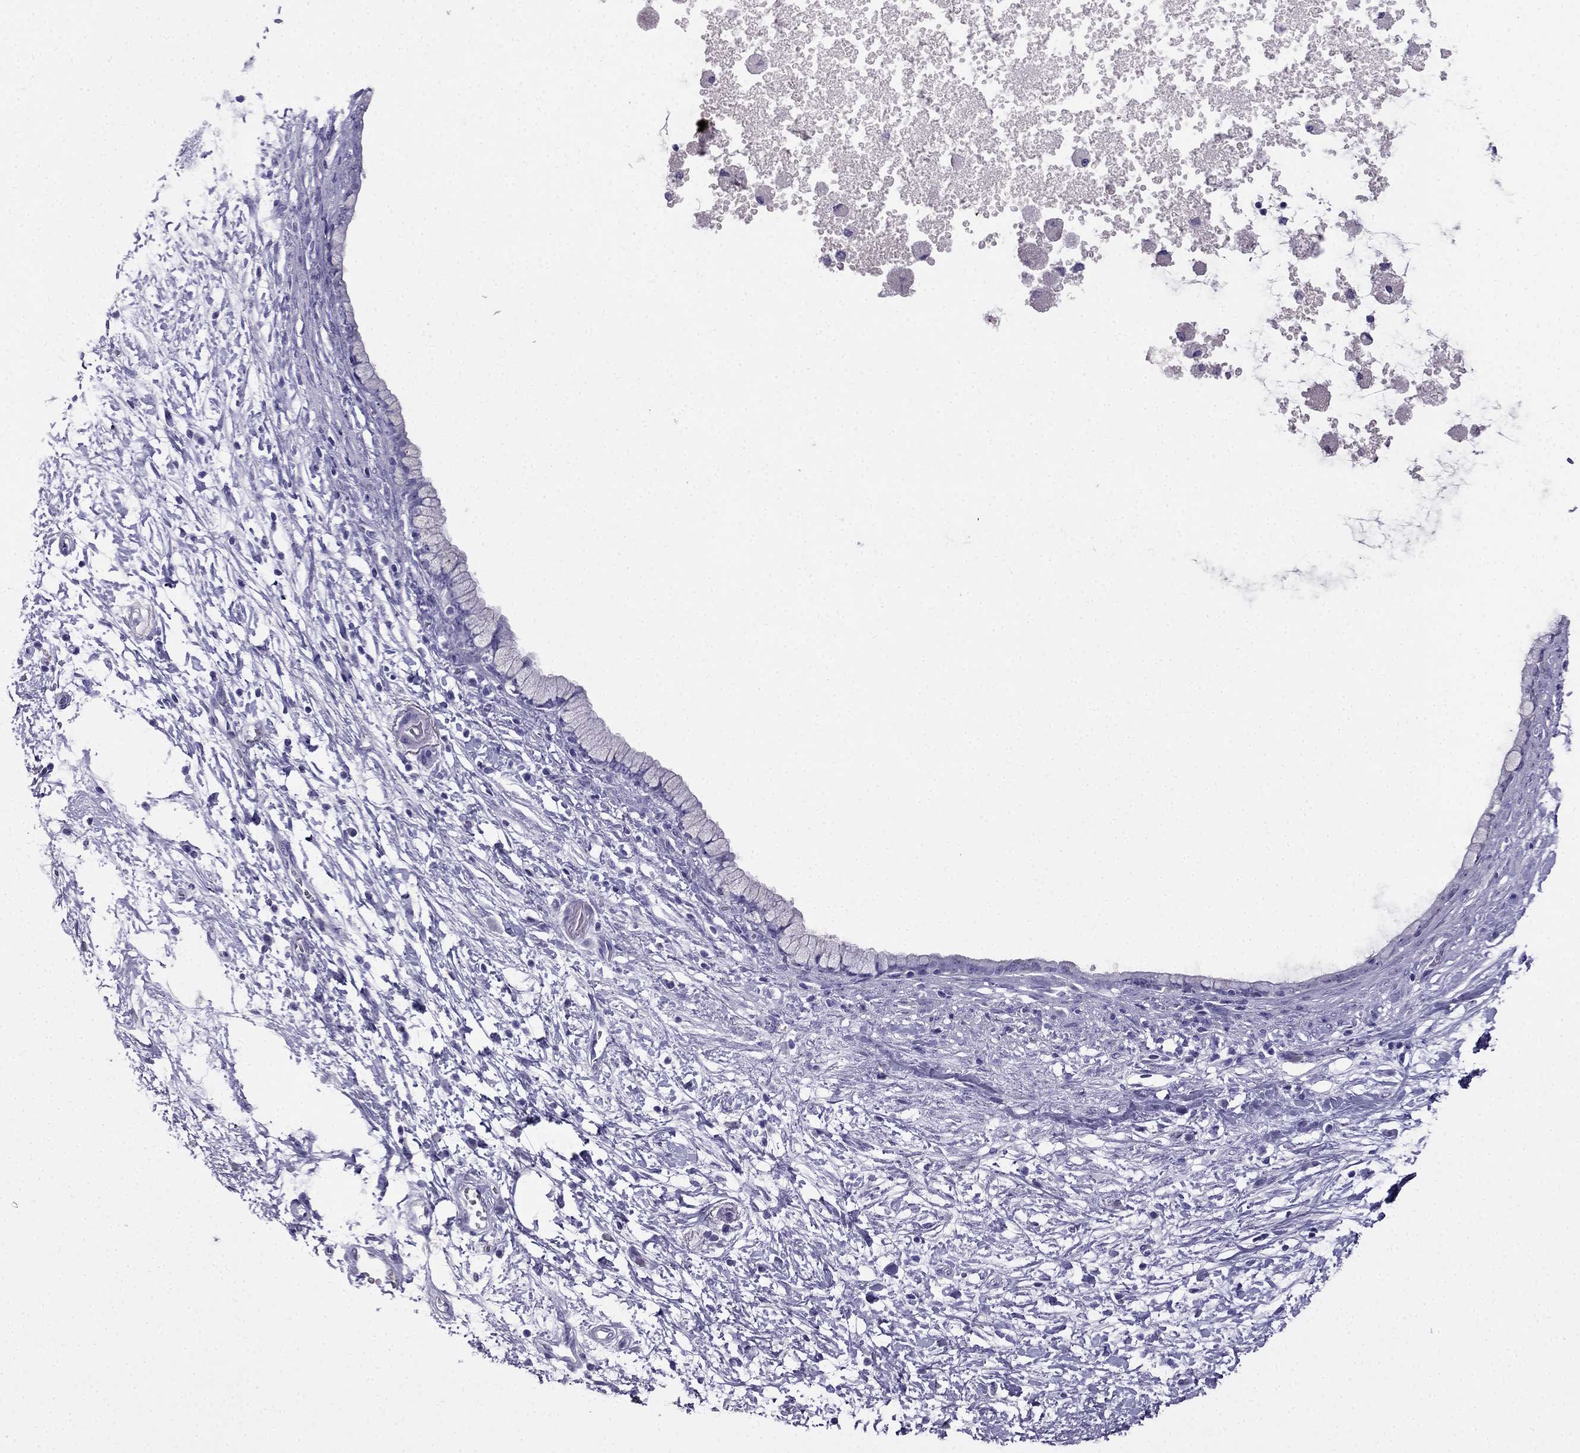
{"staining": {"intensity": "negative", "quantity": "none", "location": "none"}, "tissue": "pancreatic cancer", "cell_type": "Tumor cells", "image_type": "cancer", "snomed": [{"axis": "morphology", "description": "Adenocarcinoma, NOS"}, {"axis": "topography", "description": "Pancreas"}], "caption": "Tumor cells are negative for brown protein staining in pancreatic cancer.", "gene": "CDHR4", "patient": {"sex": "female", "age": 72}}